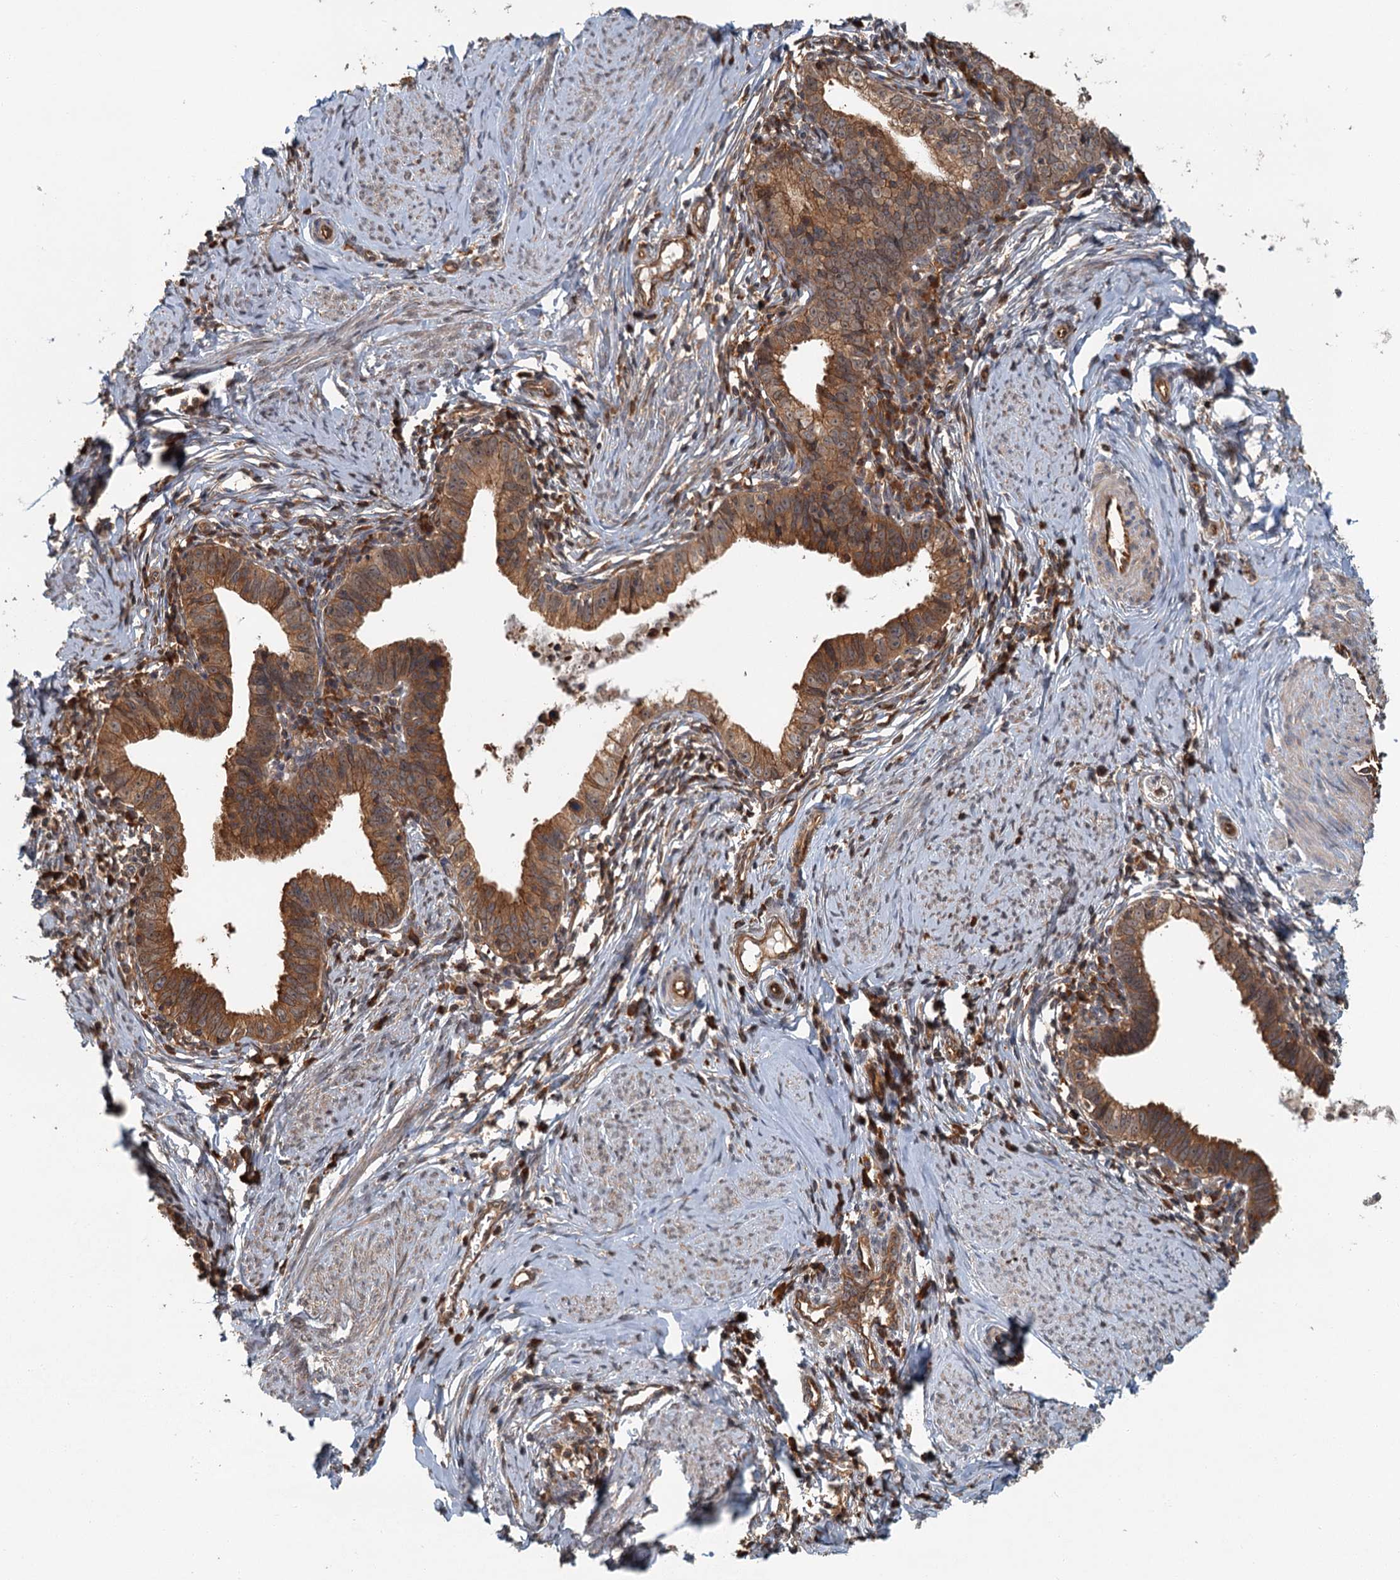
{"staining": {"intensity": "strong", "quantity": ">75%", "location": "cytoplasmic/membranous"}, "tissue": "cervical cancer", "cell_type": "Tumor cells", "image_type": "cancer", "snomed": [{"axis": "morphology", "description": "Adenocarcinoma, NOS"}, {"axis": "topography", "description": "Cervix"}], "caption": "Protein expression analysis of cervical adenocarcinoma reveals strong cytoplasmic/membranous expression in approximately >75% of tumor cells.", "gene": "ZNF527", "patient": {"sex": "female", "age": 36}}